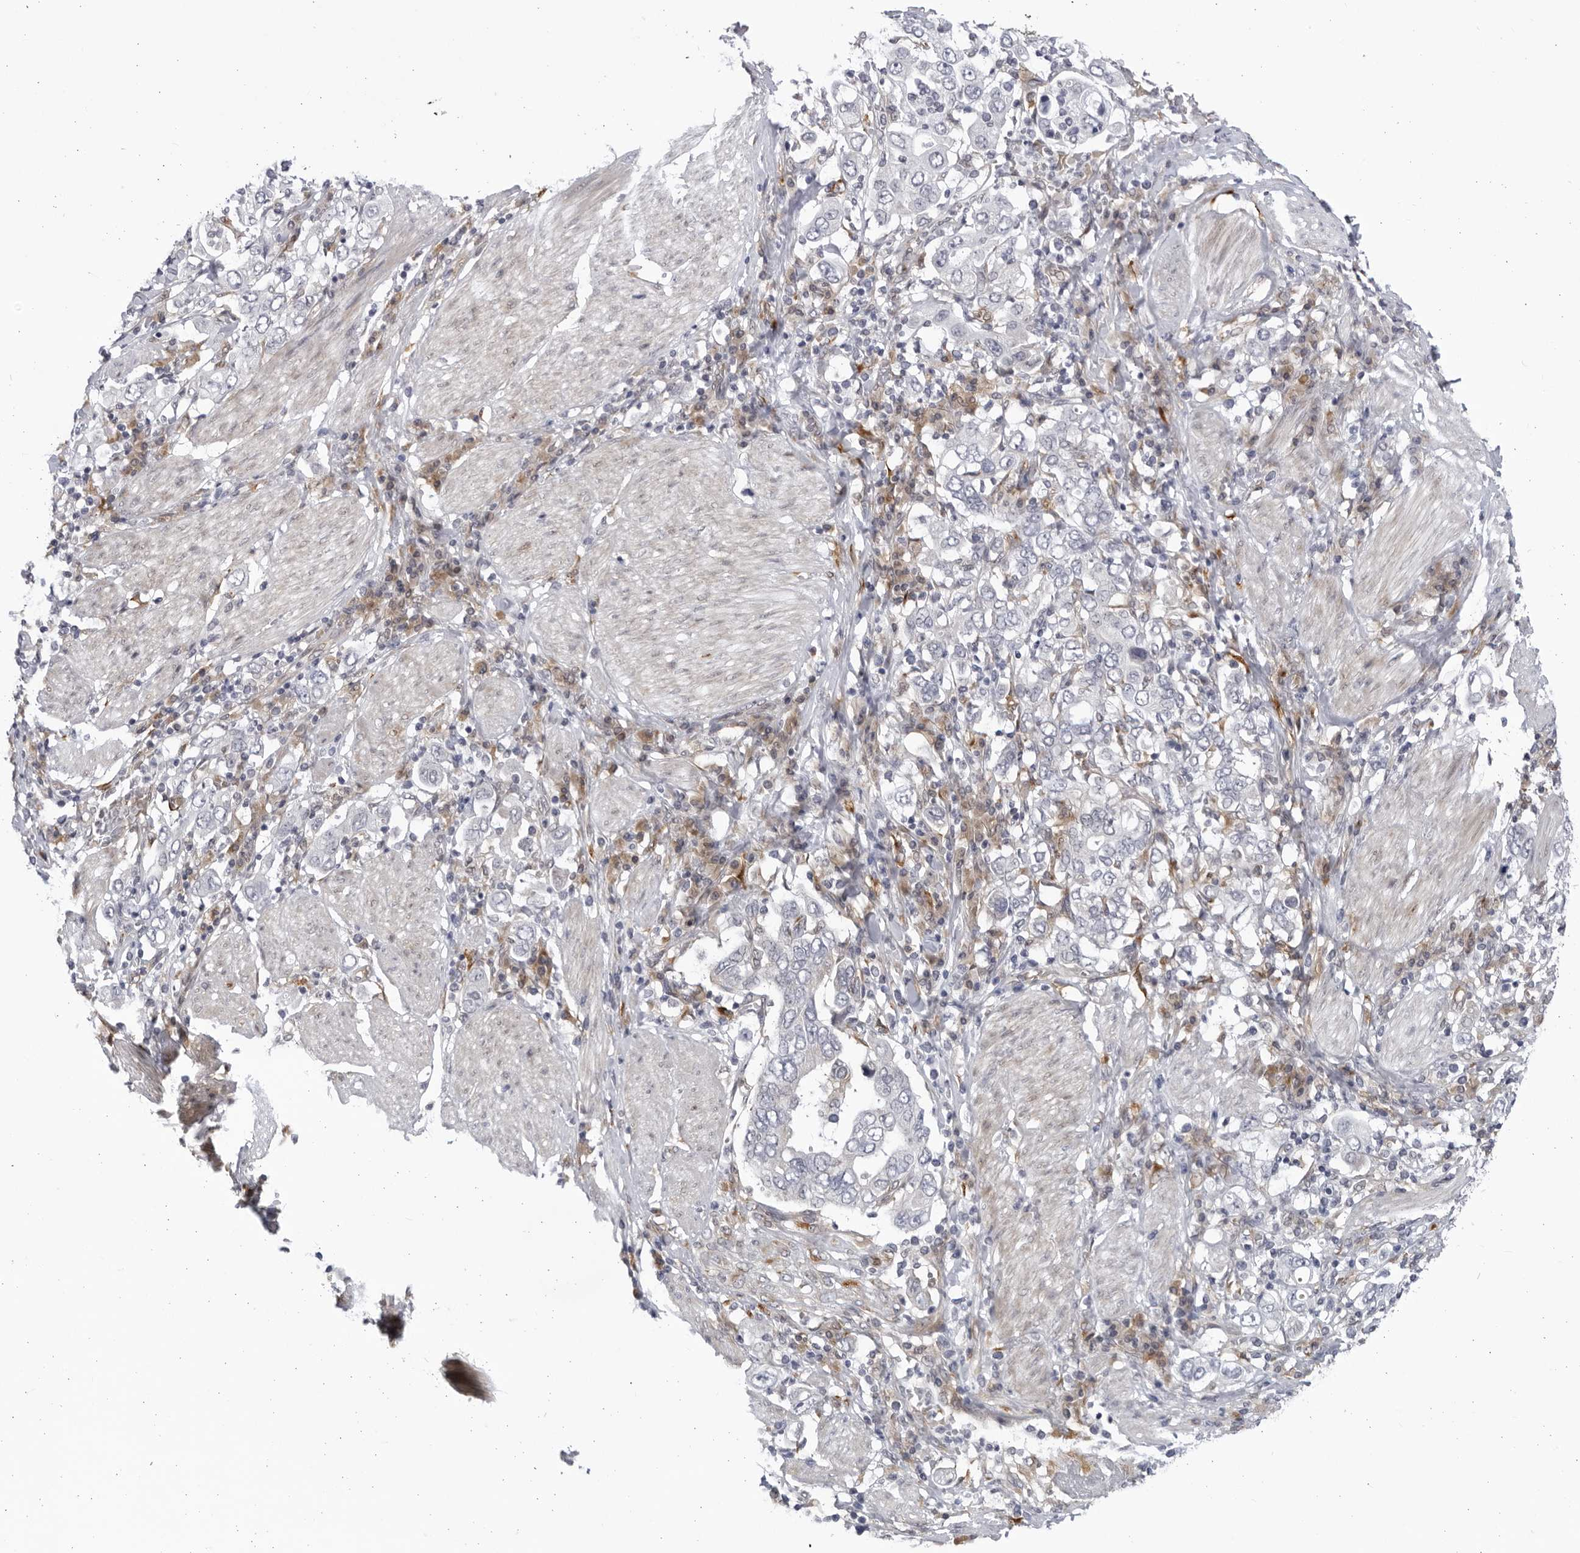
{"staining": {"intensity": "negative", "quantity": "none", "location": "none"}, "tissue": "stomach cancer", "cell_type": "Tumor cells", "image_type": "cancer", "snomed": [{"axis": "morphology", "description": "Adenocarcinoma, NOS"}, {"axis": "topography", "description": "Stomach, upper"}], "caption": "Immunohistochemistry image of human stomach cancer stained for a protein (brown), which shows no staining in tumor cells.", "gene": "BMP2K", "patient": {"sex": "male", "age": 62}}